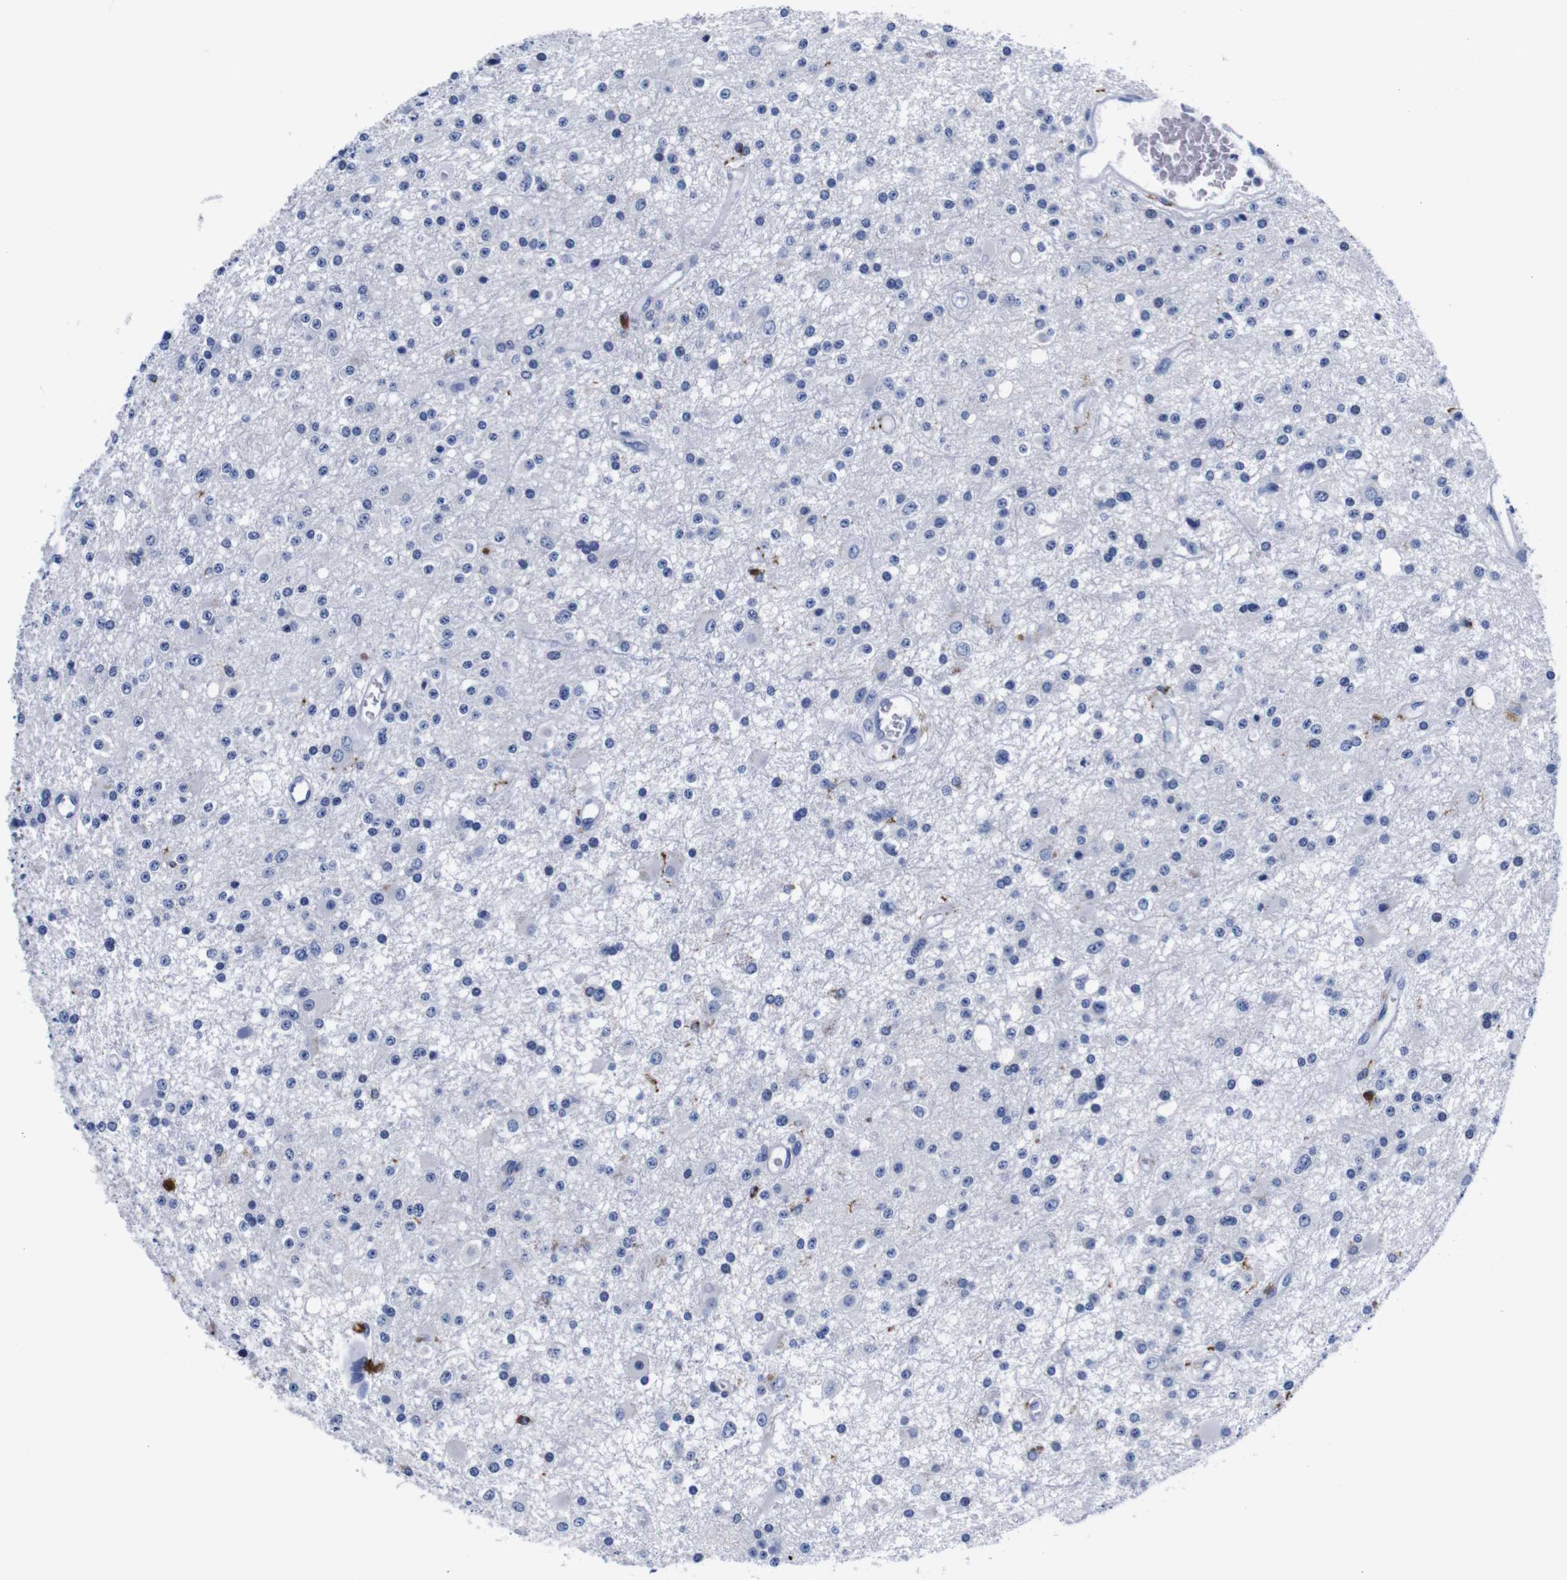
{"staining": {"intensity": "negative", "quantity": "none", "location": "none"}, "tissue": "glioma", "cell_type": "Tumor cells", "image_type": "cancer", "snomed": [{"axis": "morphology", "description": "Glioma, malignant, Low grade"}, {"axis": "topography", "description": "Brain"}], "caption": "This micrograph is of malignant low-grade glioma stained with immunohistochemistry to label a protein in brown with the nuclei are counter-stained blue. There is no expression in tumor cells. (DAB (3,3'-diaminobenzidine) immunohistochemistry, high magnification).", "gene": "HLA-DMB", "patient": {"sex": "male", "age": 58}}